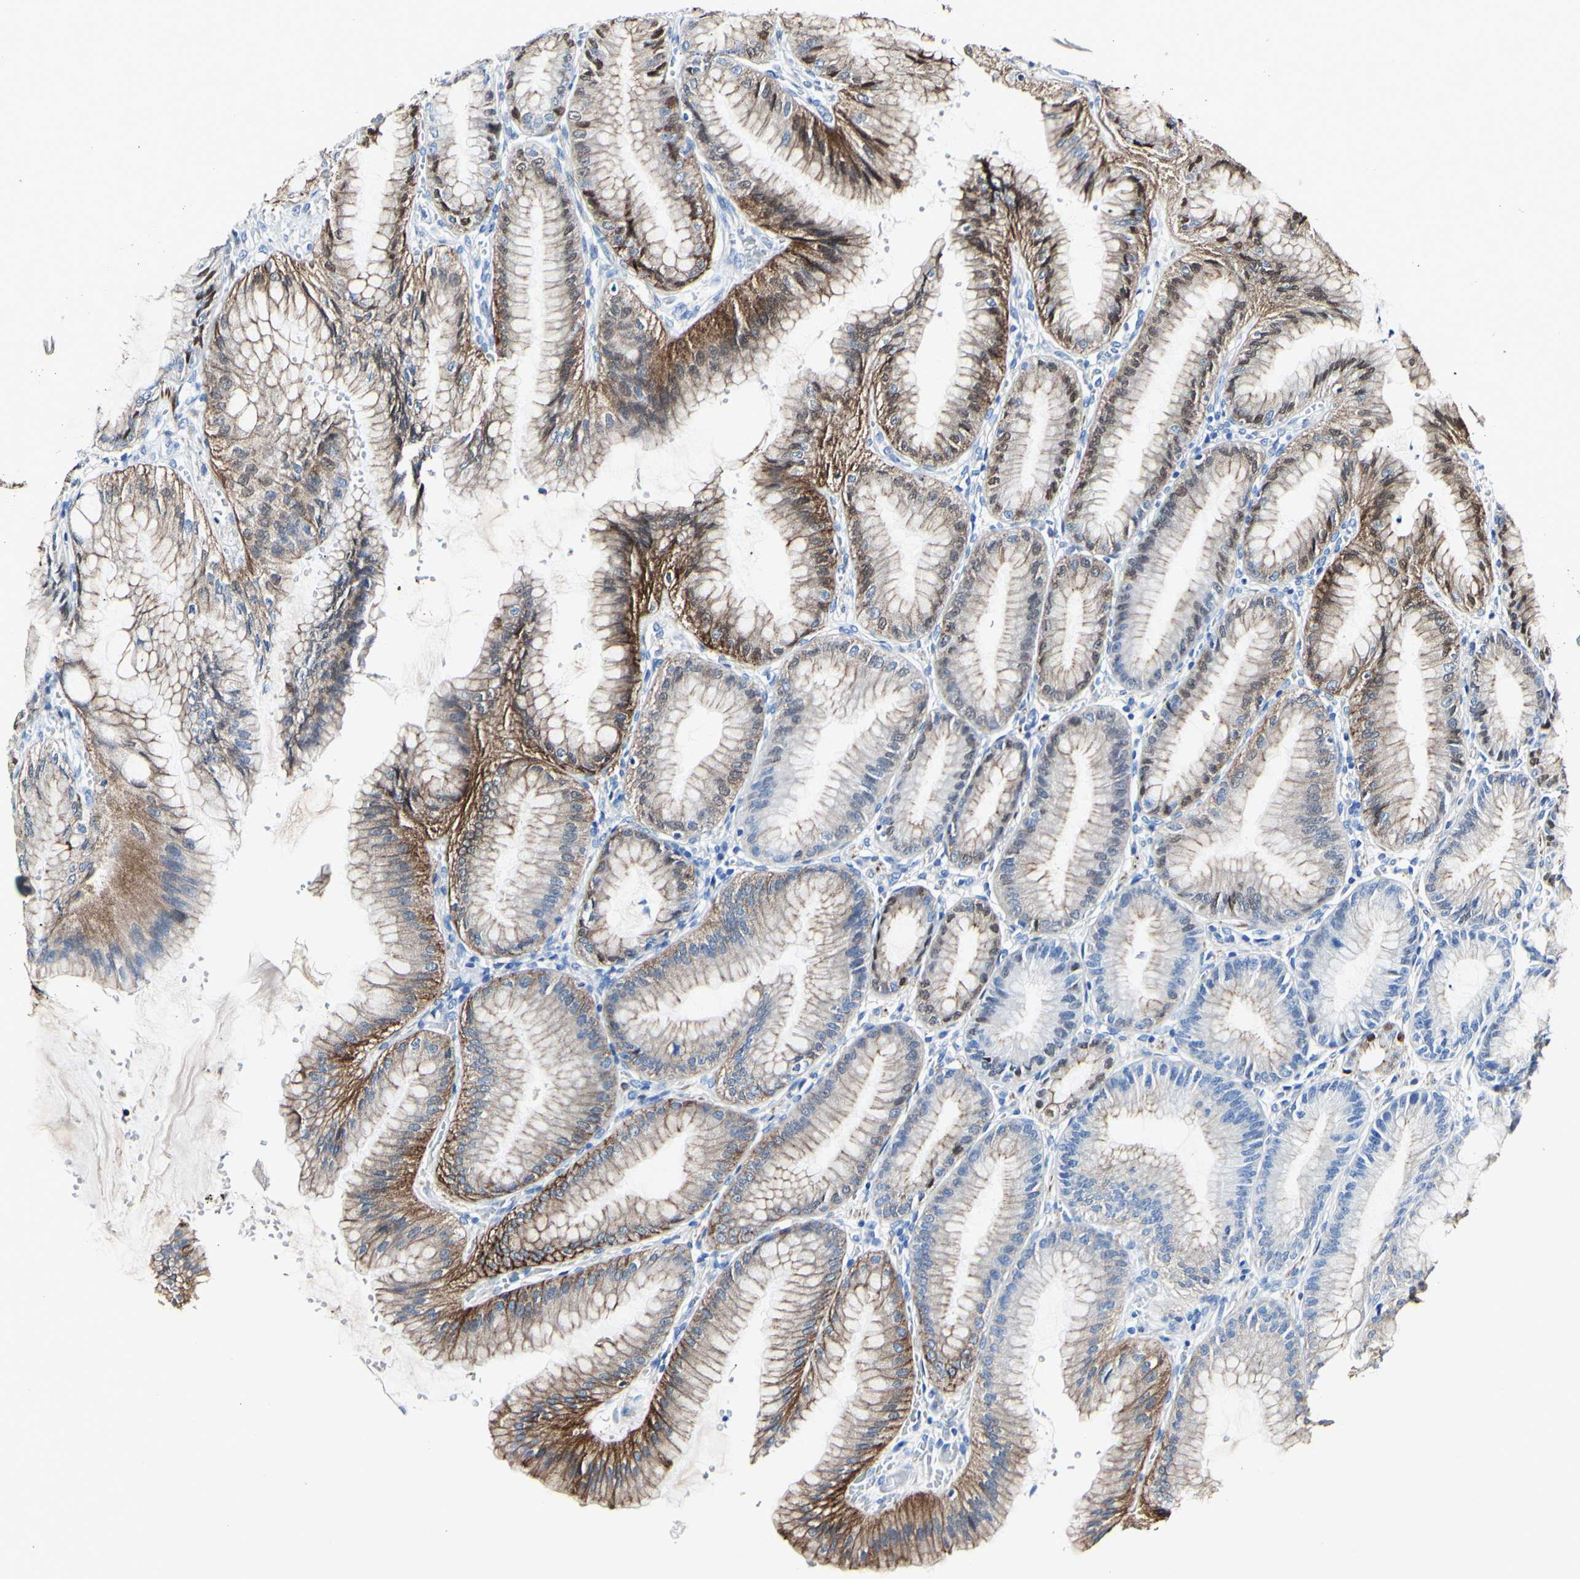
{"staining": {"intensity": "moderate", "quantity": "25%-75%", "location": "cytoplasmic/membranous"}, "tissue": "stomach", "cell_type": "Glandular cells", "image_type": "normal", "snomed": [{"axis": "morphology", "description": "Normal tissue, NOS"}, {"axis": "topography", "description": "Stomach, lower"}], "caption": "Protein staining exhibits moderate cytoplasmic/membranous staining in about 25%-75% of glandular cells in normal stomach. The protein is shown in brown color, while the nuclei are stained blue.", "gene": "DSC2", "patient": {"sex": "male", "age": 71}}